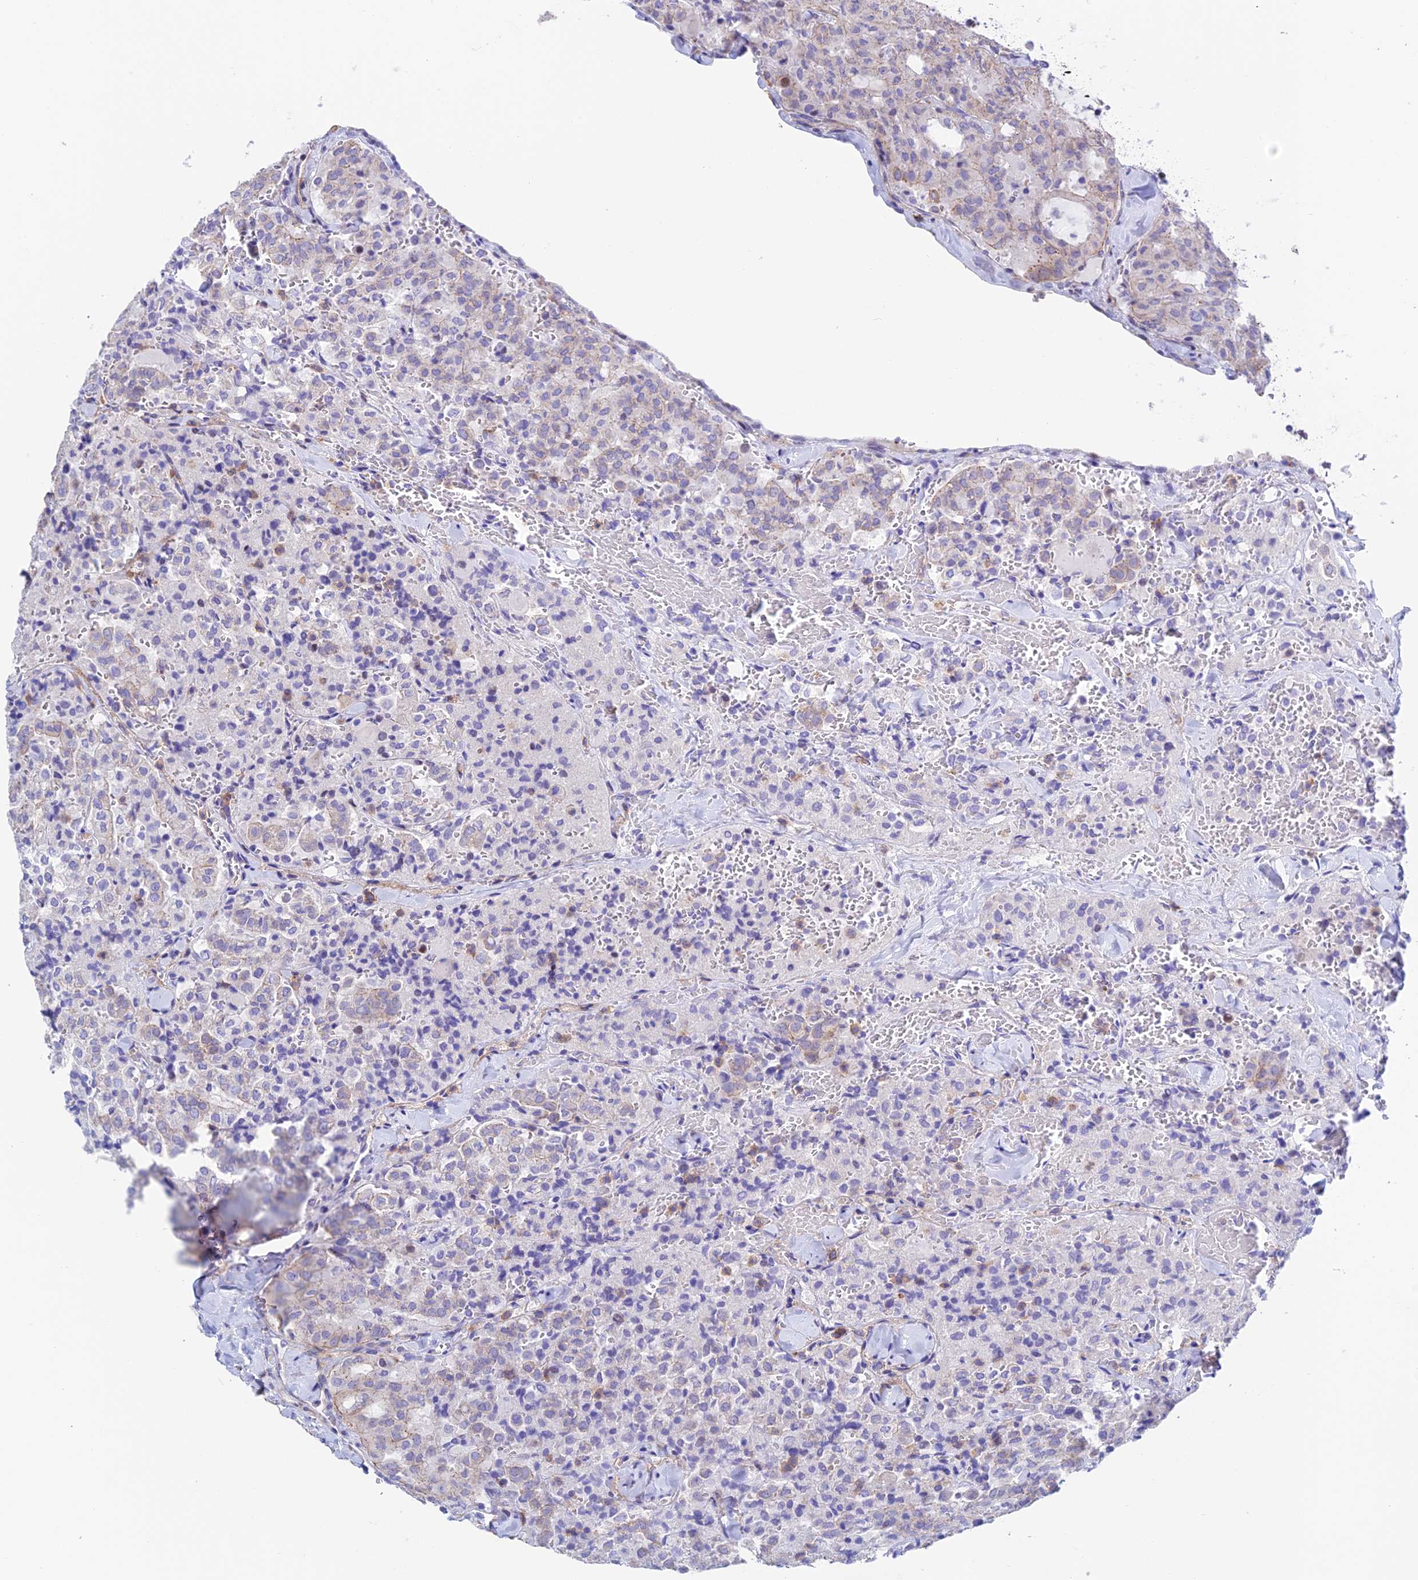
{"staining": {"intensity": "weak", "quantity": "<25%", "location": "cytoplasmic/membranous"}, "tissue": "thyroid cancer", "cell_type": "Tumor cells", "image_type": "cancer", "snomed": [{"axis": "morphology", "description": "Follicular adenoma carcinoma, NOS"}, {"axis": "topography", "description": "Thyroid gland"}], "caption": "A histopathology image of human thyroid cancer is negative for staining in tumor cells.", "gene": "PRIM1", "patient": {"sex": "male", "age": 75}}